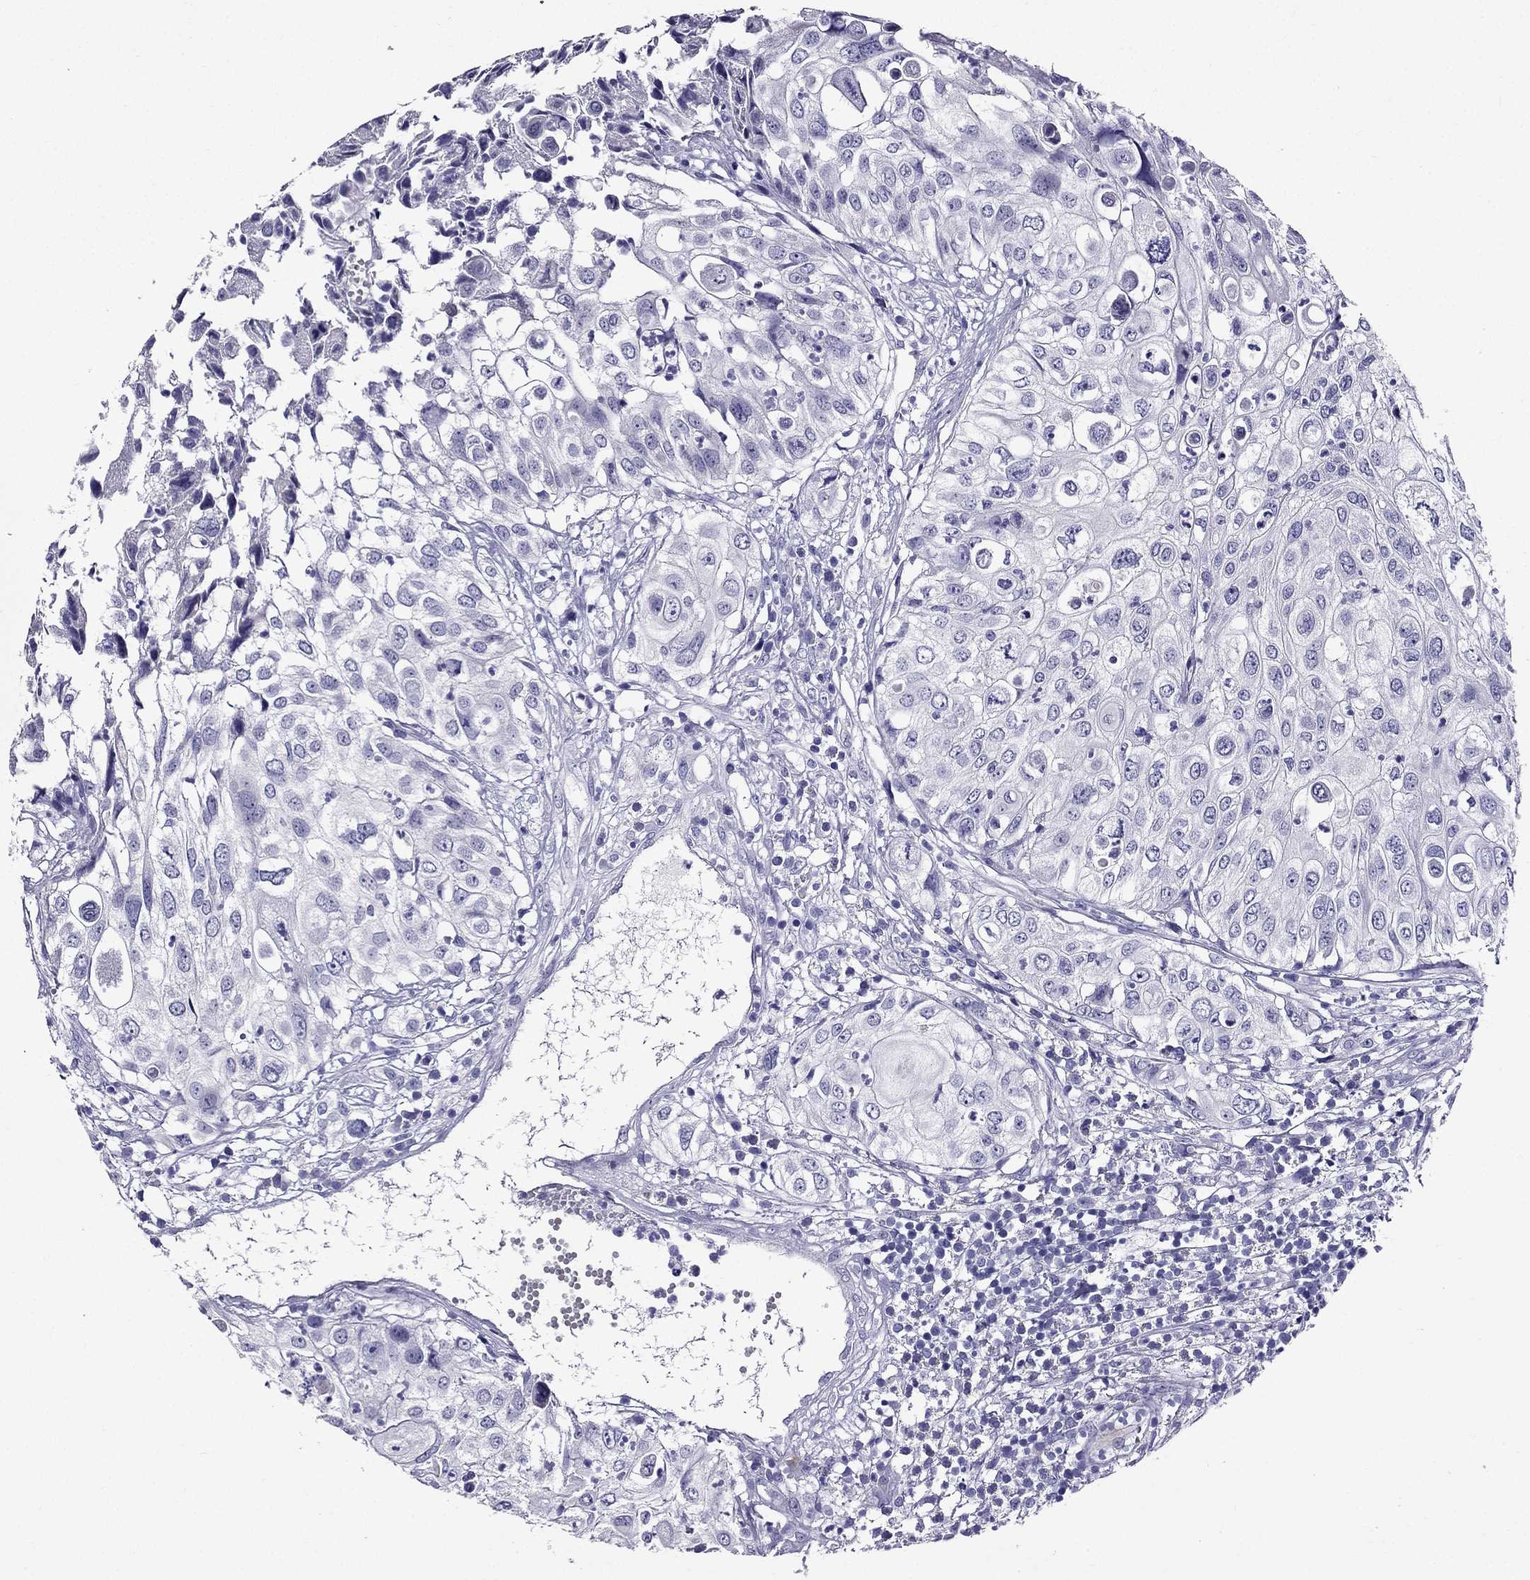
{"staining": {"intensity": "negative", "quantity": "none", "location": "none"}, "tissue": "urothelial cancer", "cell_type": "Tumor cells", "image_type": "cancer", "snomed": [{"axis": "morphology", "description": "Urothelial carcinoma, High grade"}, {"axis": "topography", "description": "Urinary bladder"}], "caption": "Tumor cells are negative for protein expression in human urothelial cancer. (Brightfield microscopy of DAB (3,3'-diaminobenzidine) immunohistochemistry (IHC) at high magnification).", "gene": "ZNF541", "patient": {"sex": "female", "age": 79}}